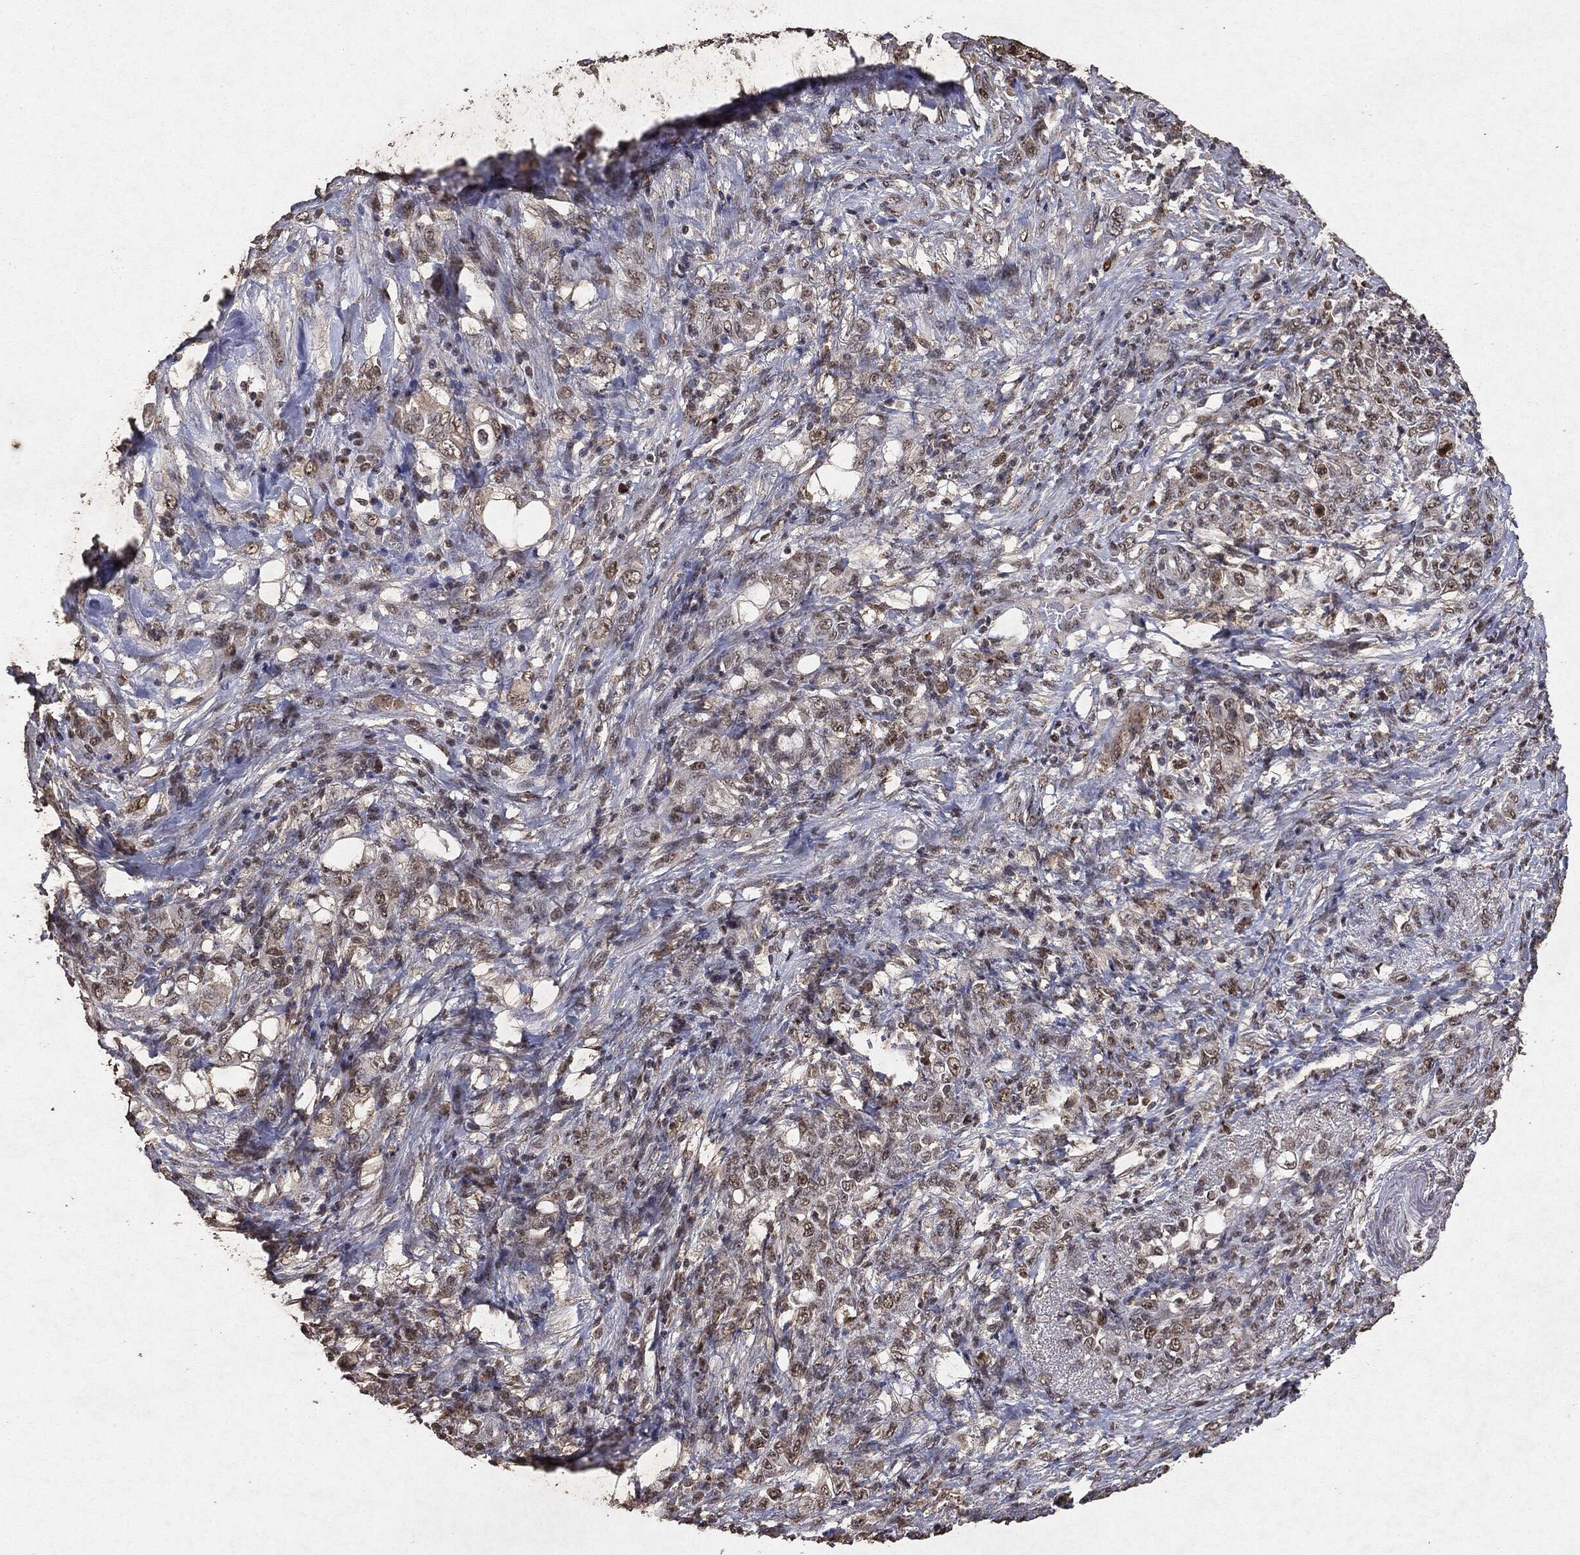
{"staining": {"intensity": "negative", "quantity": "none", "location": "none"}, "tissue": "stomach cancer", "cell_type": "Tumor cells", "image_type": "cancer", "snomed": [{"axis": "morphology", "description": "Normal tissue, NOS"}, {"axis": "morphology", "description": "Adenocarcinoma, NOS"}, {"axis": "topography", "description": "Stomach"}], "caption": "Tumor cells are negative for protein expression in human adenocarcinoma (stomach). (IHC, brightfield microscopy, high magnification).", "gene": "RAD18", "patient": {"sex": "female", "age": 79}}